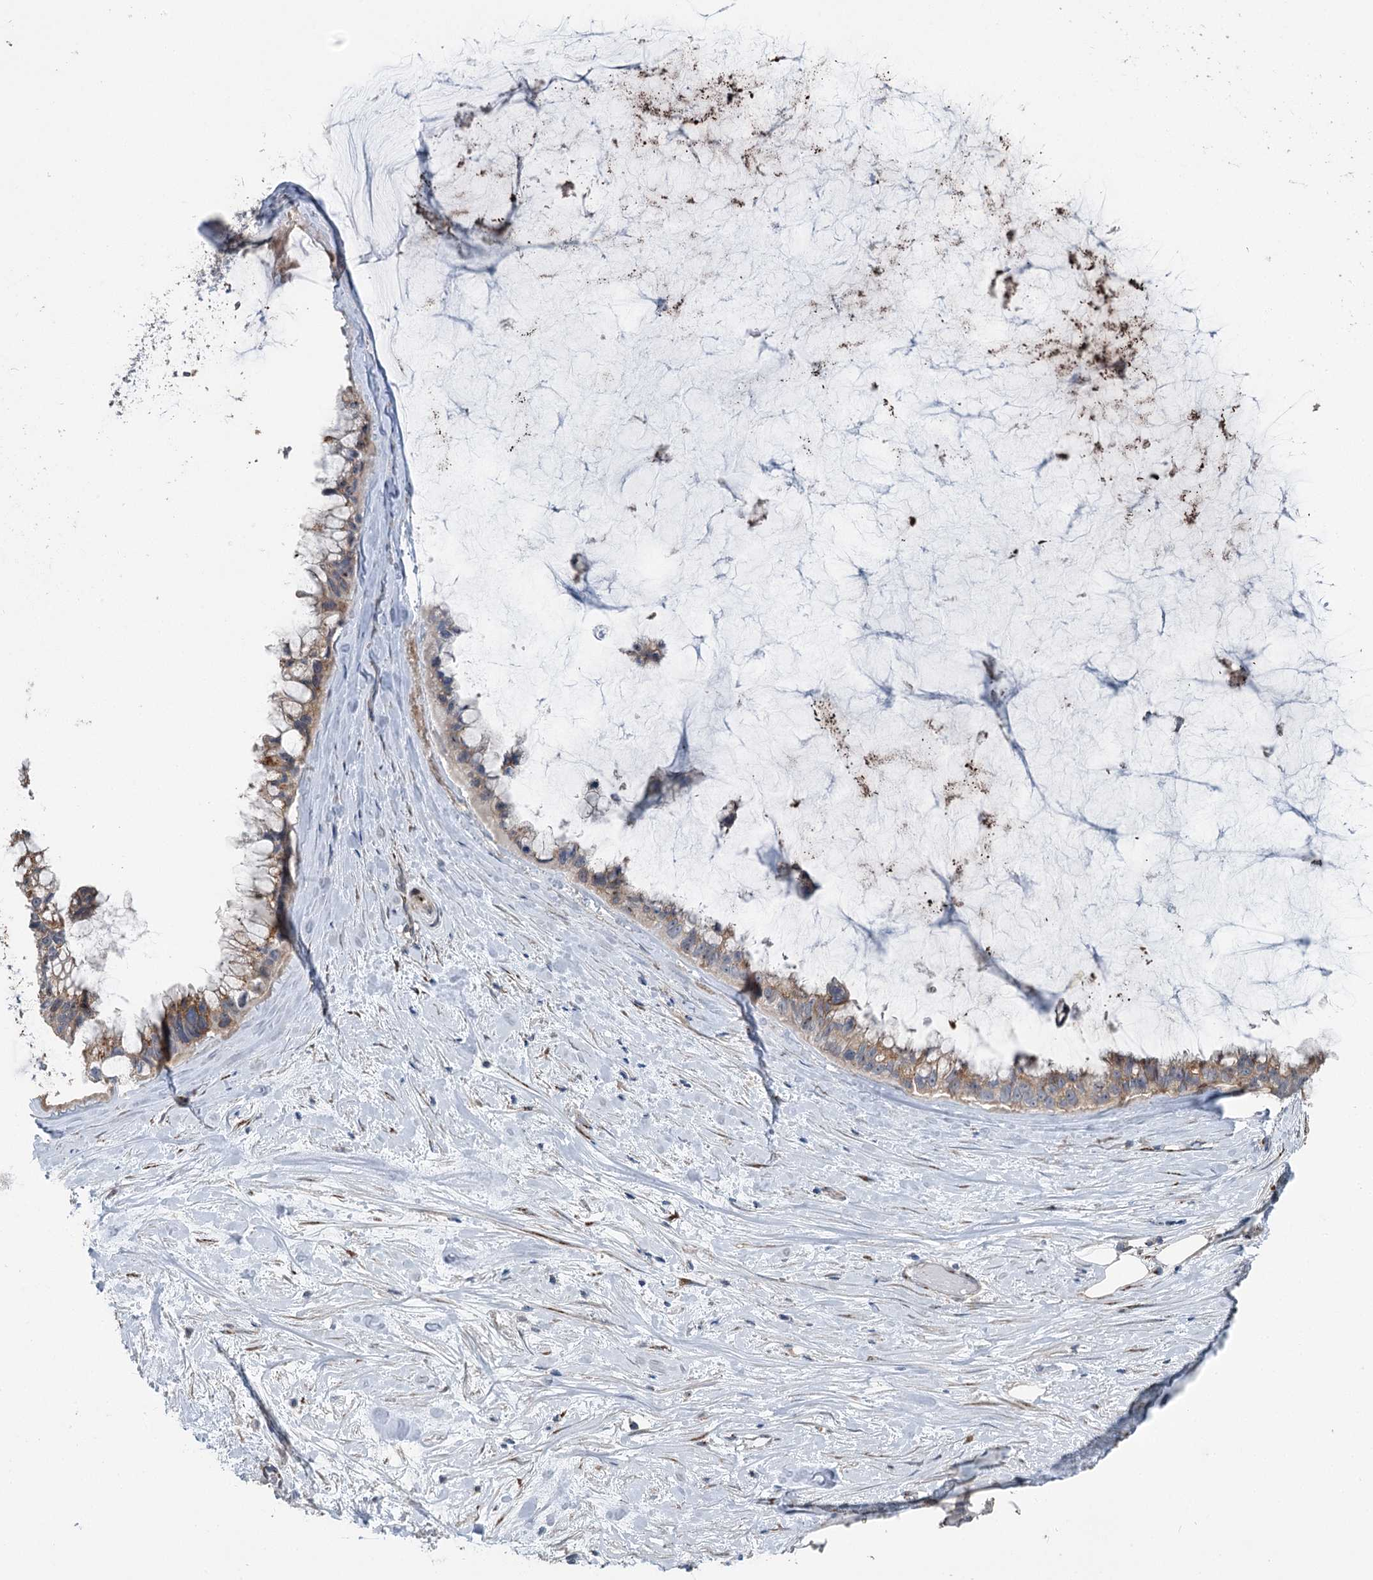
{"staining": {"intensity": "moderate", "quantity": "25%-75%", "location": "cytoplasmic/membranous"}, "tissue": "ovarian cancer", "cell_type": "Tumor cells", "image_type": "cancer", "snomed": [{"axis": "morphology", "description": "Cystadenocarcinoma, mucinous, NOS"}, {"axis": "topography", "description": "Ovary"}], "caption": "Immunohistochemical staining of mucinous cystadenocarcinoma (ovarian) displays medium levels of moderate cytoplasmic/membranous positivity in about 25%-75% of tumor cells. Nuclei are stained in blue.", "gene": "ITIH5", "patient": {"sex": "female", "age": 39}}